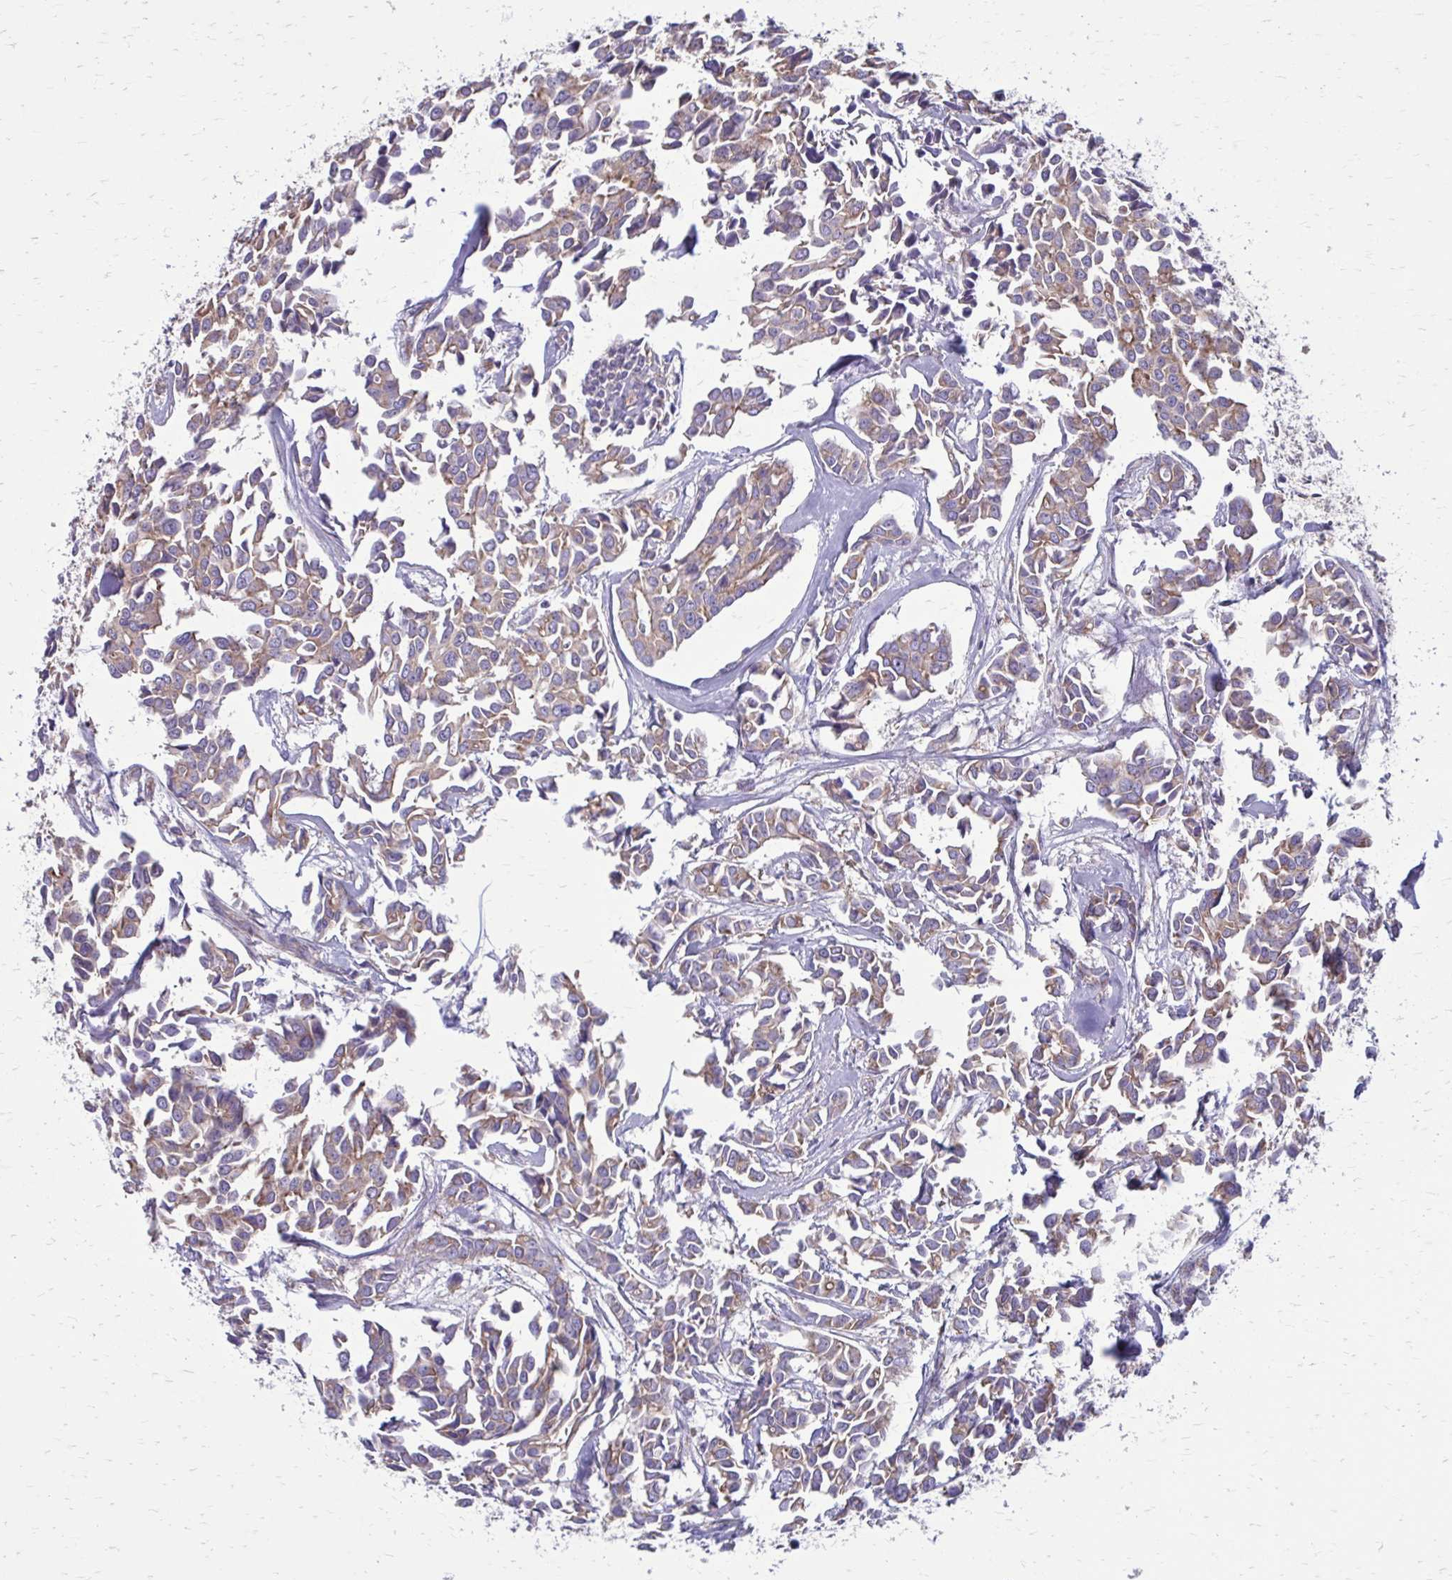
{"staining": {"intensity": "weak", "quantity": "25%-75%", "location": "cytoplasmic/membranous"}, "tissue": "breast cancer", "cell_type": "Tumor cells", "image_type": "cancer", "snomed": [{"axis": "morphology", "description": "Duct carcinoma"}, {"axis": "topography", "description": "Breast"}], "caption": "A brown stain shows weak cytoplasmic/membranous staining of a protein in human invasive ductal carcinoma (breast) tumor cells. The protein is shown in brown color, while the nuclei are stained blue.", "gene": "CLTA", "patient": {"sex": "female", "age": 54}}